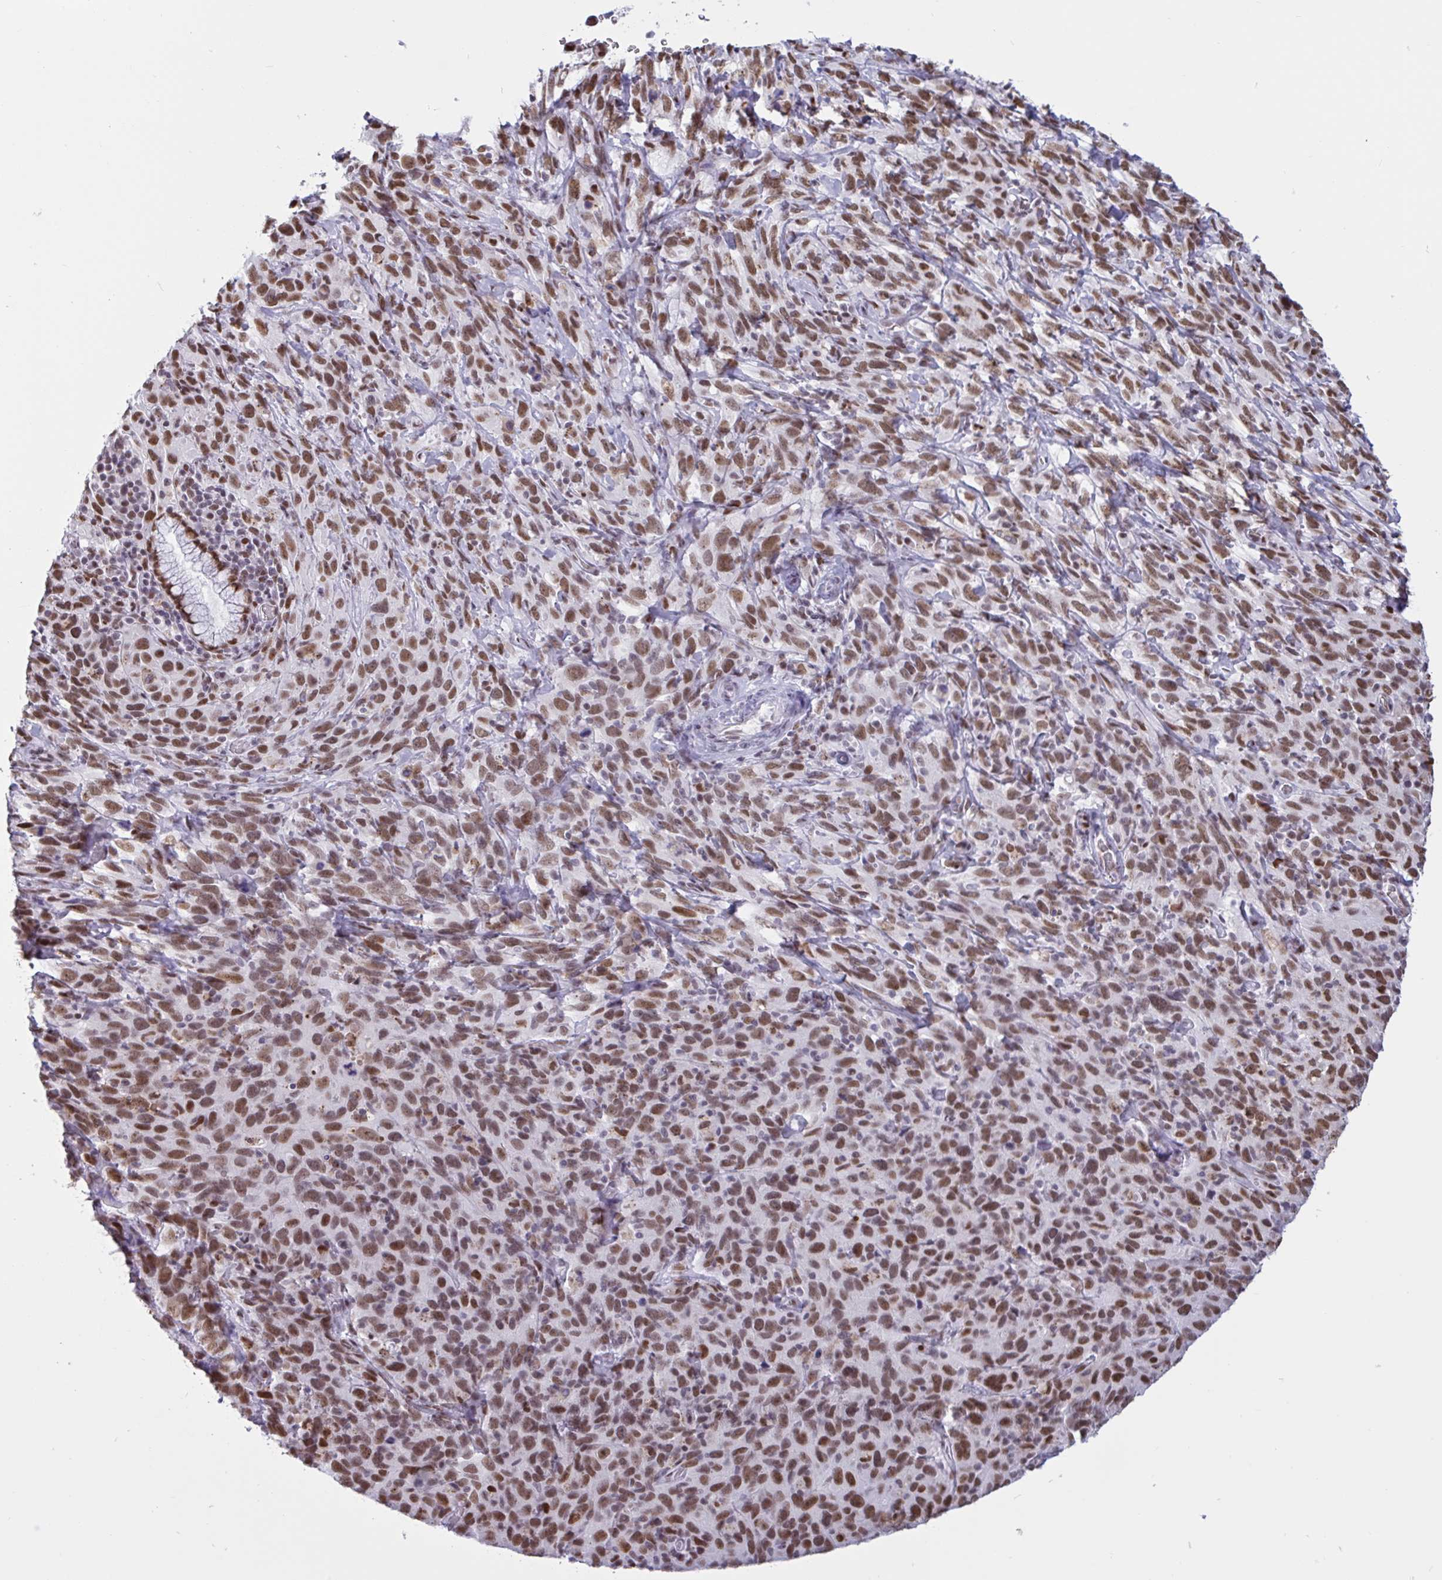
{"staining": {"intensity": "moderate", "quantity": ">75%", "location": "nuclear"}, "tissue": "cervical cancer", "cell_type": "Tumor cells", "image_type": "cancer", "snomed": [{"axis": "morphology", "description": "Normal tissue, NOS"}, {"axis": "morphology", "description": "Squamous cell carcinoma, NOS"}, {"axis": "topography", "description": "Cervix"}], "caption": "High-power microscopy captured an immunohistochemistry micrograph of cervical cancer, revealing moderate nuclear positivity in approximately >75% of tumor cells.", "gene": "CBFA2T2", "patient": {"sex": "female", "age": 51}}